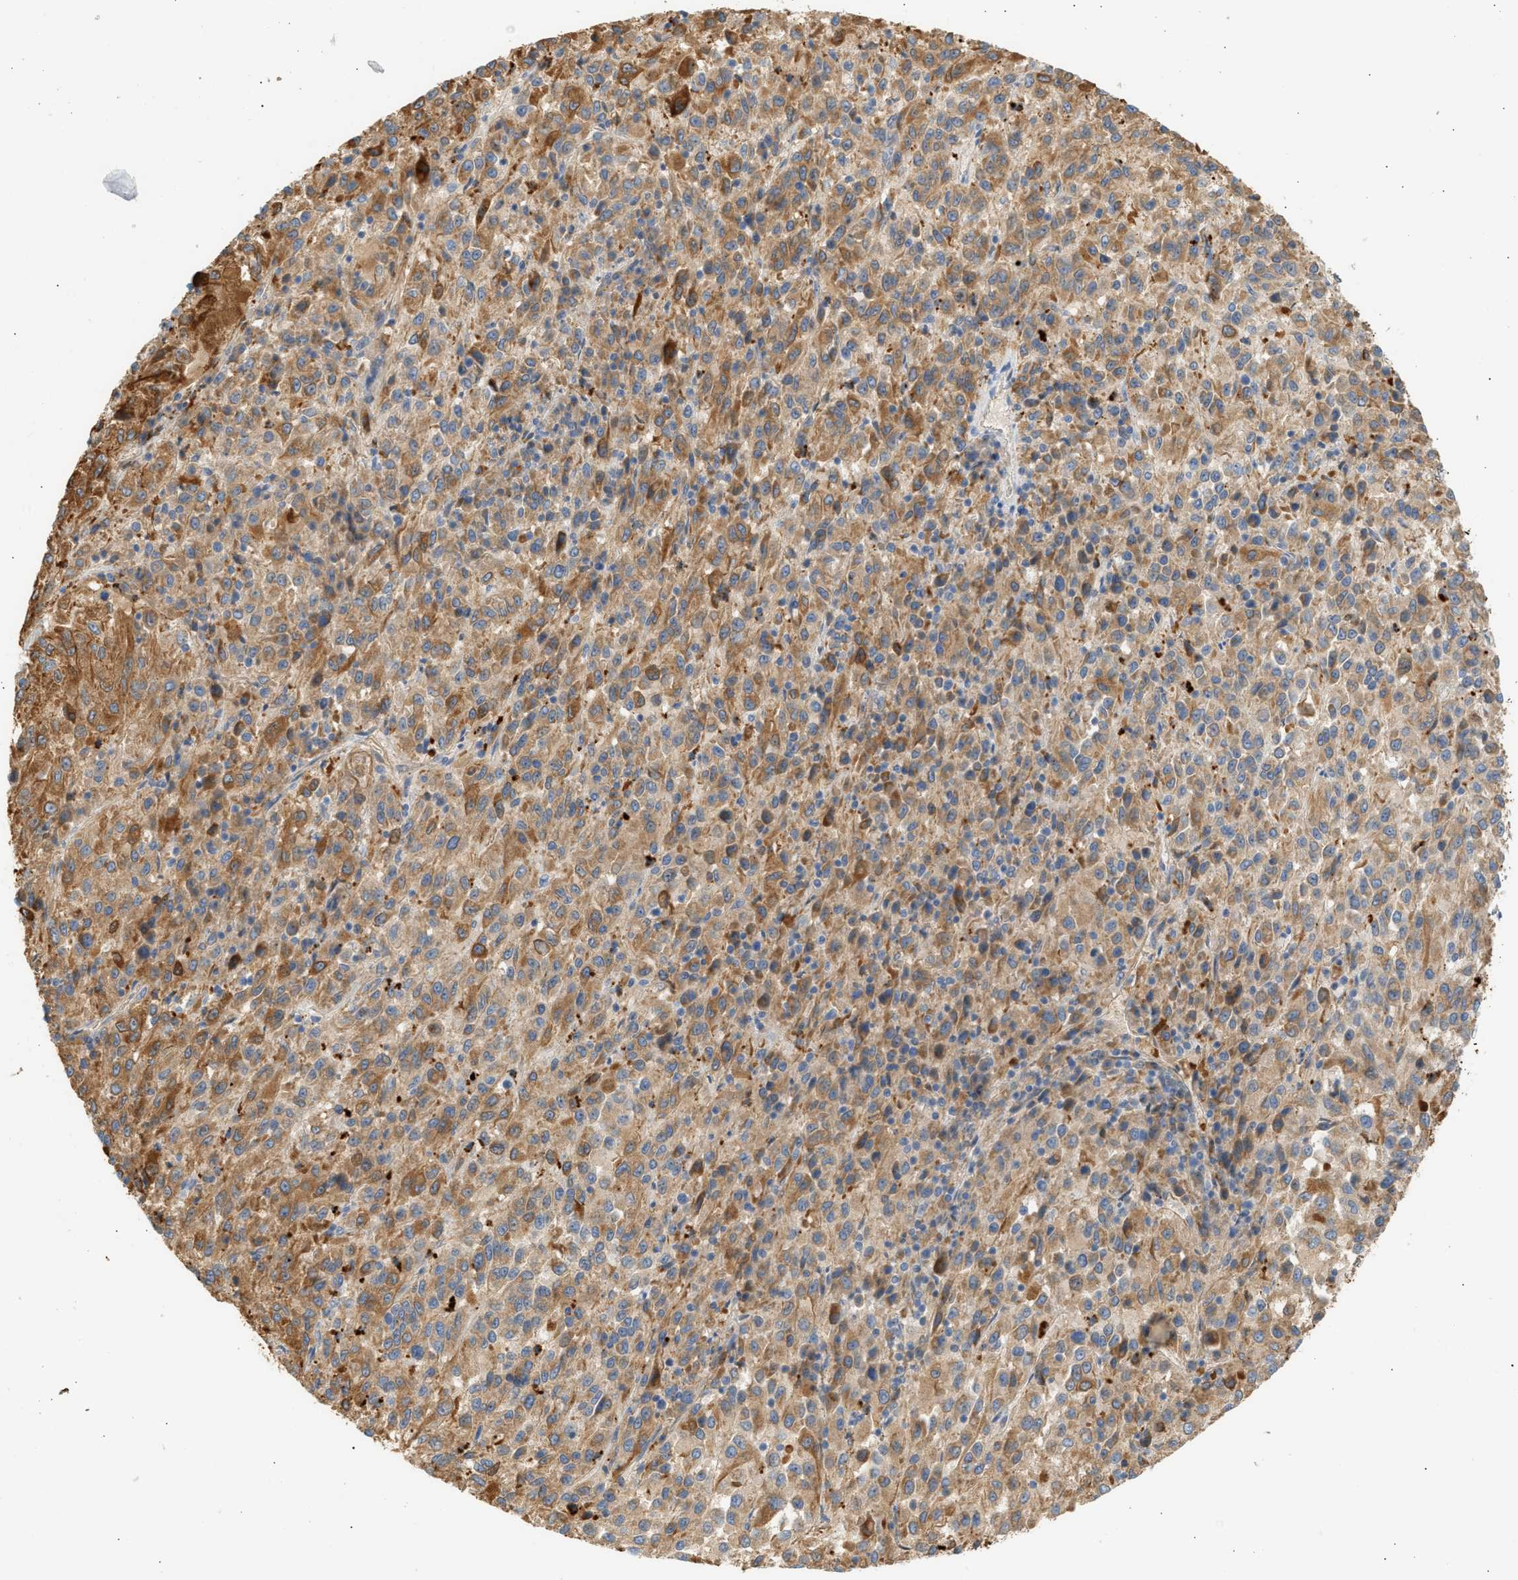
{"staining": {"intensity": "moderate", "quantity": ">75%", "location": "cytoplasmic/membranous"}, "tissue": "melanoma", "cell_type": "Tumor cells", "image_type": "cancer", "snomed": [{"axis": "morphology", "description": "Malignant melanoma, Metastatic site"}, {"axis": "topography", "description": "Lung"}], "caption": "Melanoma tissue displays moderate cytoplasmic/membranous expression in about >75% of tumor cells The protein is shown in brown color, while the nuclei are stained blue.", "gene": "ENTHD1", "patient": {"sex": "male", "age": 64}}